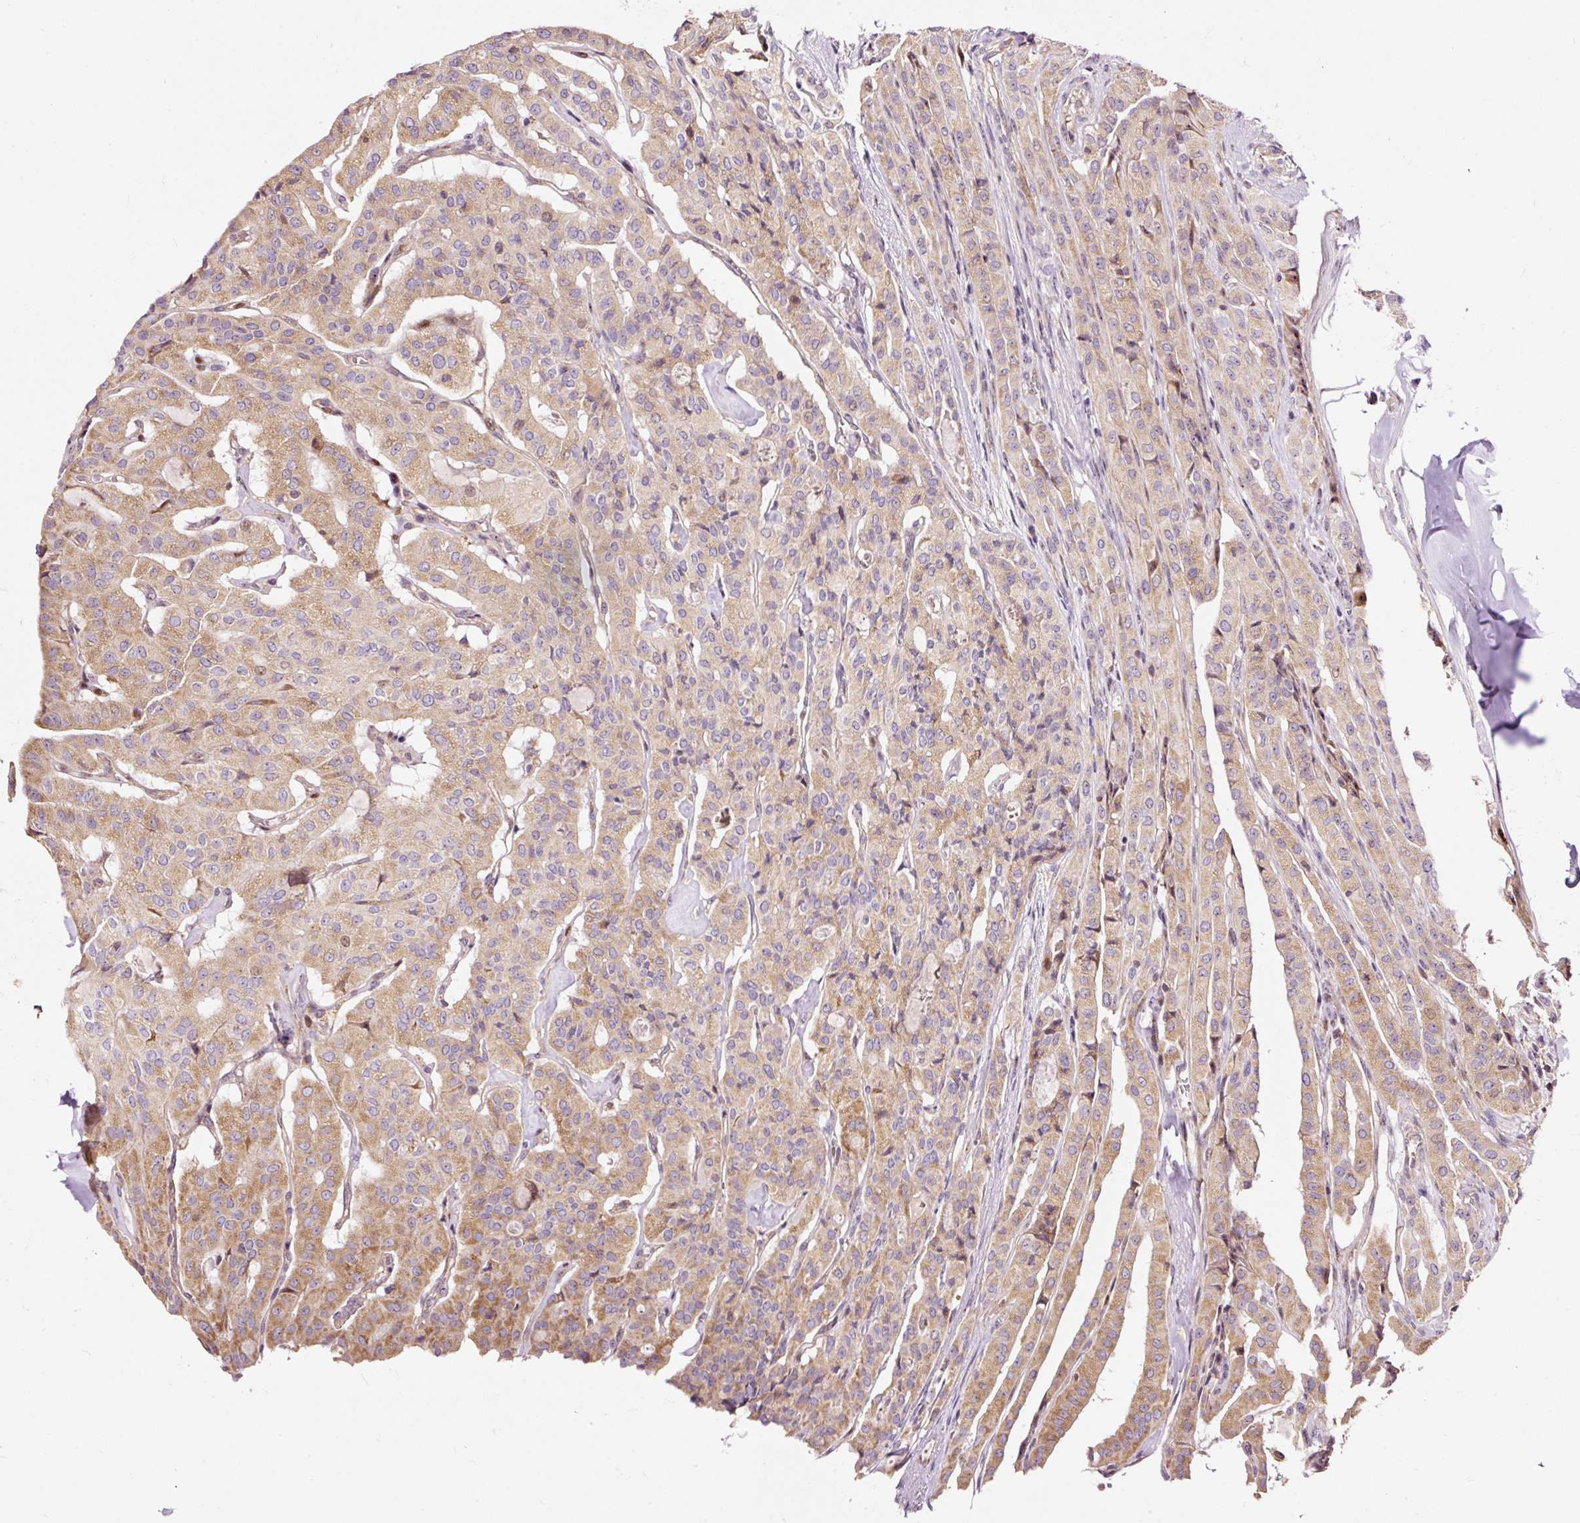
{"staining": {"intensity": "moderate", "quantity": ">75%", "location": "cytoplasmic/membranous"}, "tissue": "thyroid cancer", "cell_type": "Tumor cells", "image_type": "cancer", "snomed": [{"axis": "morphology", "description": "Papillary adenocarcinoma, NOS"}, {"axis": "topography", "description": "Thyroid gland"}], "caption": "This histopathology image exhibits papillary adenocarcinoma (thyroid) stained with immunohistochemistry to label a protein in brown. The cytoplasmic/membranous of tumor cells show moderate positivity for the protein. Nuclei are counter-stained blue.", "gene": "BOLA3", "patient": {"sex": "female", "age": 59}}